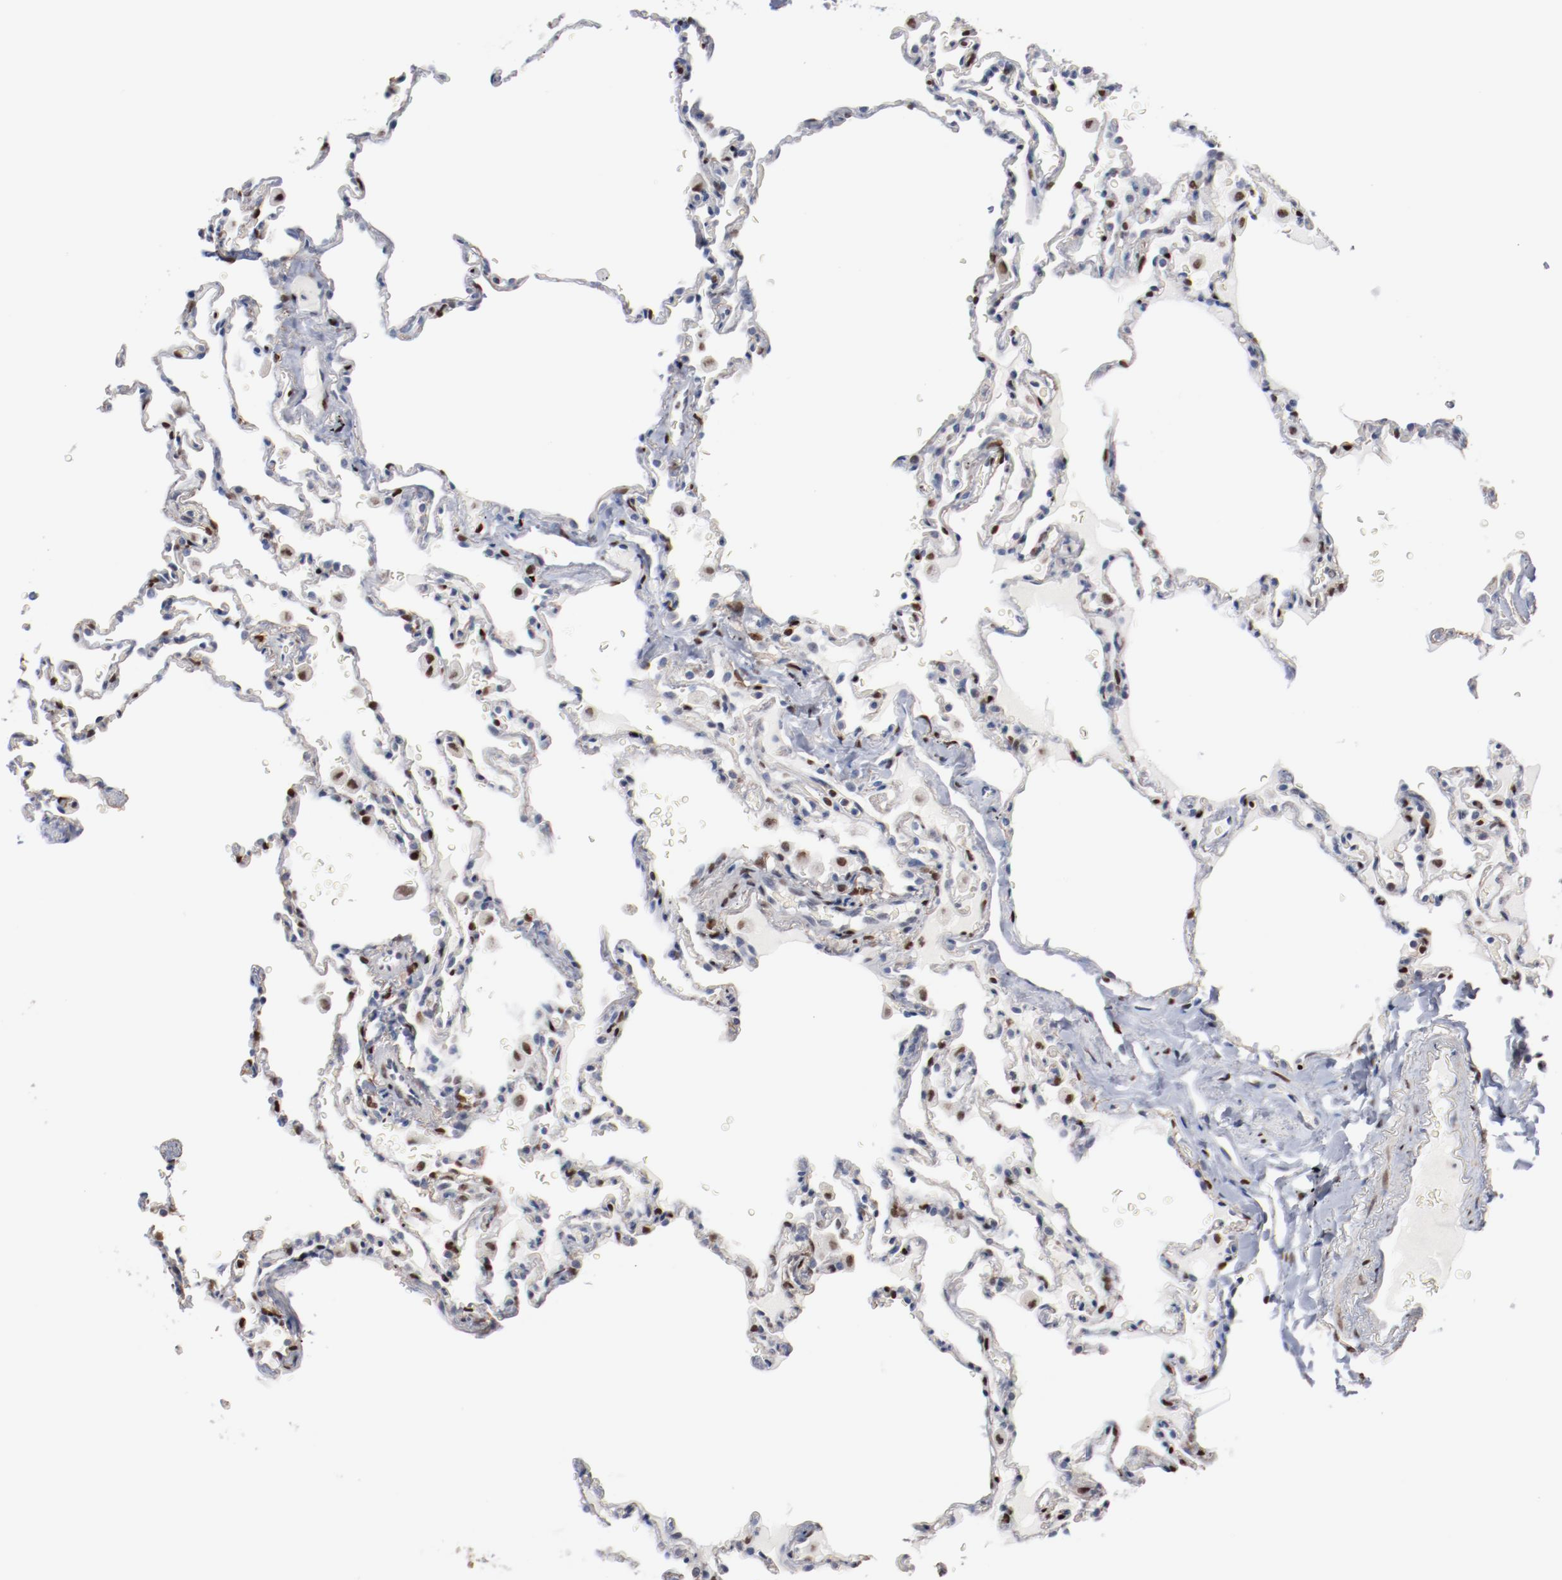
{"staining": {"intensity": "moderate", "quantity": "<25%", "location": "nuclear"}, "tissue": "lung", "cell_type": "Alveolar cells", "image_type": "normal", "snomed": [{"axis": "morphology", "description": "Normal tissue, NOS"}, {"axis": "topography", "description": "Lung"}], "caption": "DAB immunohistochemical staining of benign lung displays moderate nuclear protein staining in approximately <25% of alveolar cells. (IHC, brightfield microscopy, high magnification).", "gene": "ZEB2", "patient": {"sex": "male", "age": 59}}